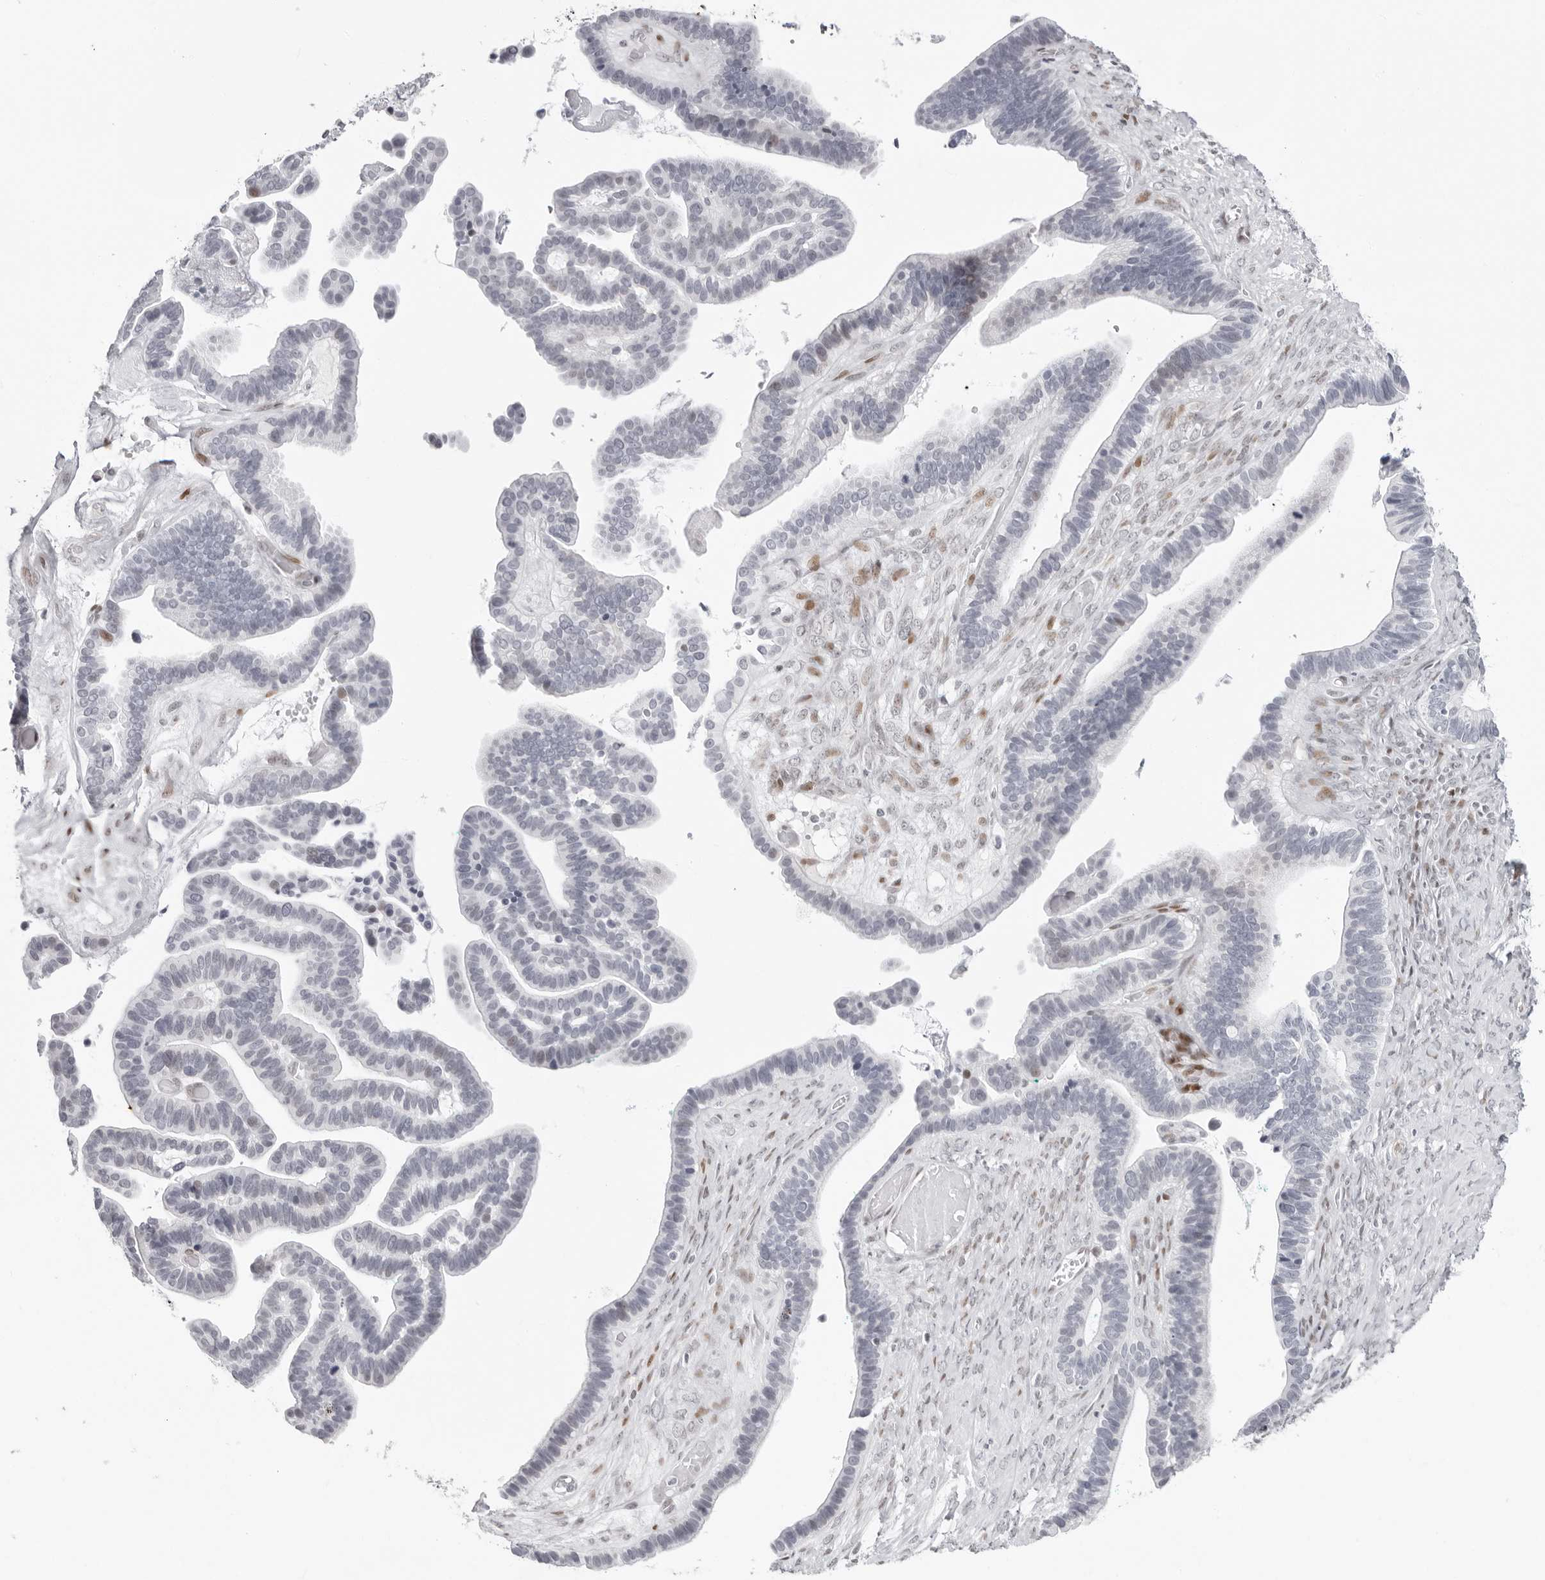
{"staining": {"intensity": "negative", "quantity": "none", "location": "none"}, "tissue": "ovarian cancer", "cell_type": "Tumor cells", "image_type": "cancer", "snomed": [{"axis": "morphology", "description": "Cystadenocarcinoma, serous, NOS"}, {"axis": "topography", "description": "Ovary"}], "caption": "There is no significant staining in tumor cells of ovarian cancer.", "gene": "NTPCR", "patient": {"sex": "female", "age": 56}}